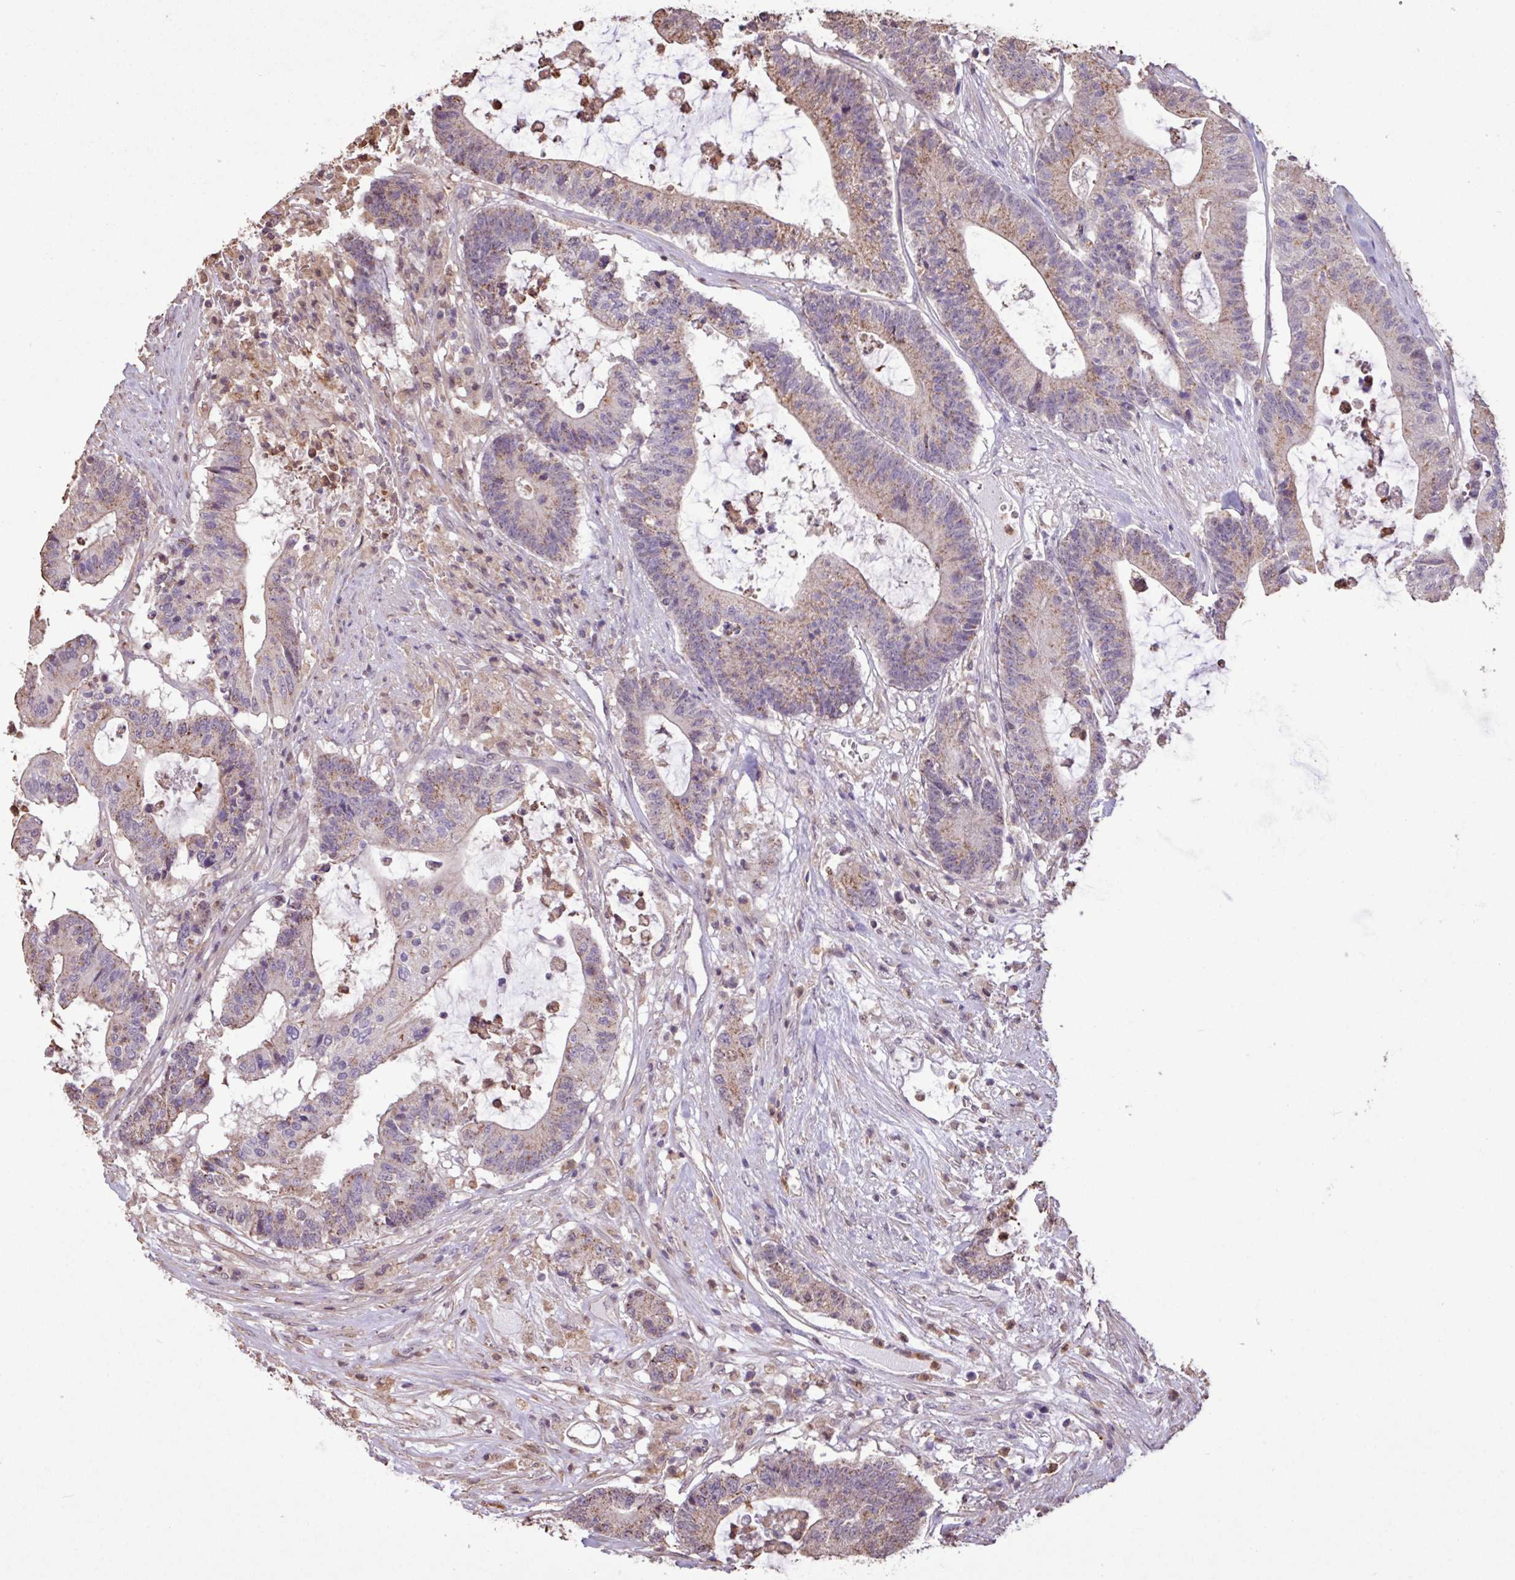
{"staining": {"intensity": "weak", "quantity": "25%-75%", "location": "cytoplasmic/membranous"}, "tissue": "colorectal cancer", "cell_type": "Tumor cells", "image_type": "cancer", "snomed": [{"axis": "morphology", "description": "Adenocarcinoma, NOS"}, {"axis": "topography", "description": "Colon"}], "caption": "Protein analysis of adenocarcinoma (colorectal) tissue exhibits weak cytoplasmic/membranous positivity in about 25%-75% of tumor cells. (DAB (3,3'-diaminobenzidine) = brown stain, brightfield microscopy at high magnification).", "gene": "CHST11", "patient": {"sex": "female", "age": 84}}